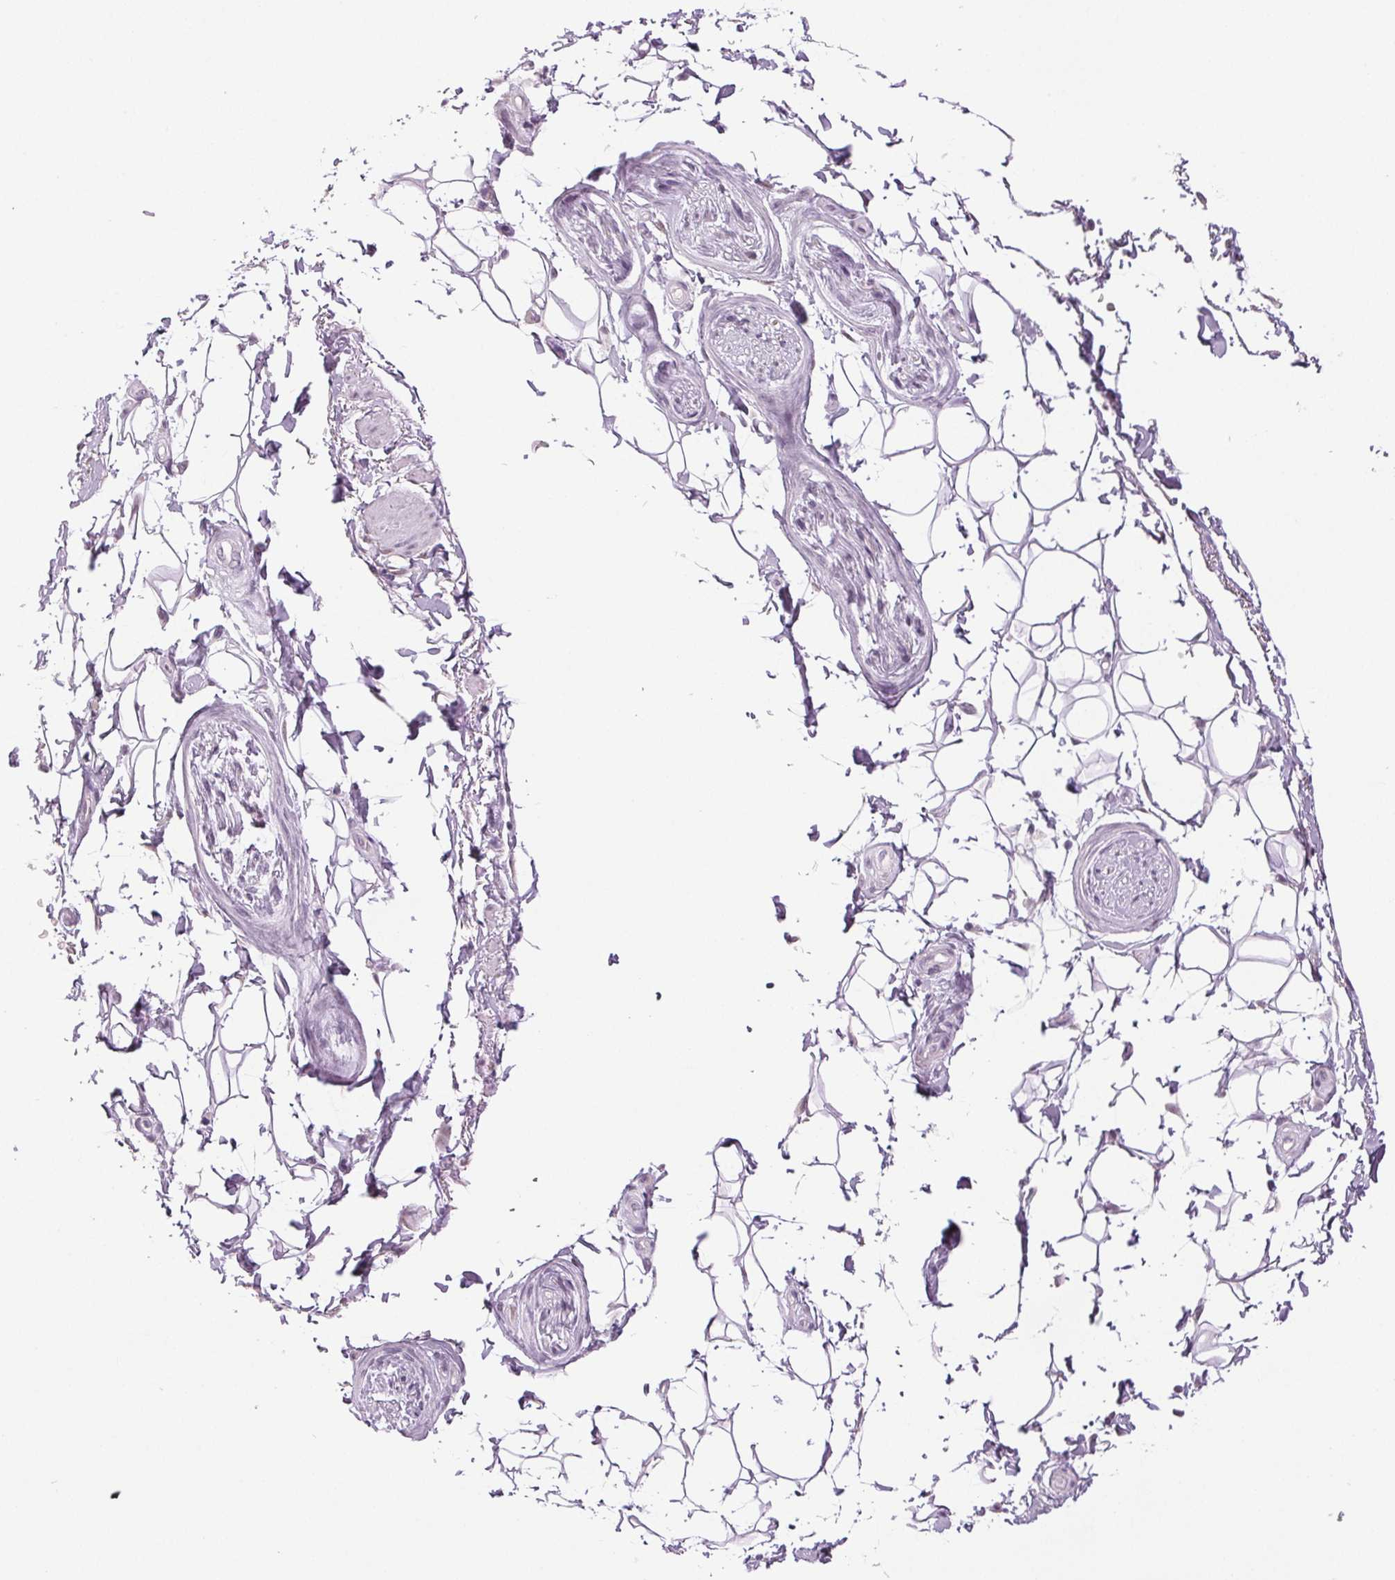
{"staining": {"intensity": "negative", "quantity": "none", "location": "none"}, "tissue": "adipose tissue", "cell_type": "Adipocytes", "image_type": "normal", "snomed": [{"axis": "morphology", "description": "Normal tissue, NOS"}, {"axis": "topography", "description": "Anal"}, {"axis": "topography", "description": "Peripheral nerve tissue"}], "caption": "IHC photomicrograph of normal human adipose tissue stained for a protein (brown), which demonstrates no expression in adipocytes. The staining is performed using DAB (3,3'-diaminobenzidine) brown chromogen with nuclei counter-stained in using hematoxylin.", "gene": "DNAJC6", "patient": {"sex": "male", "age": 51}}